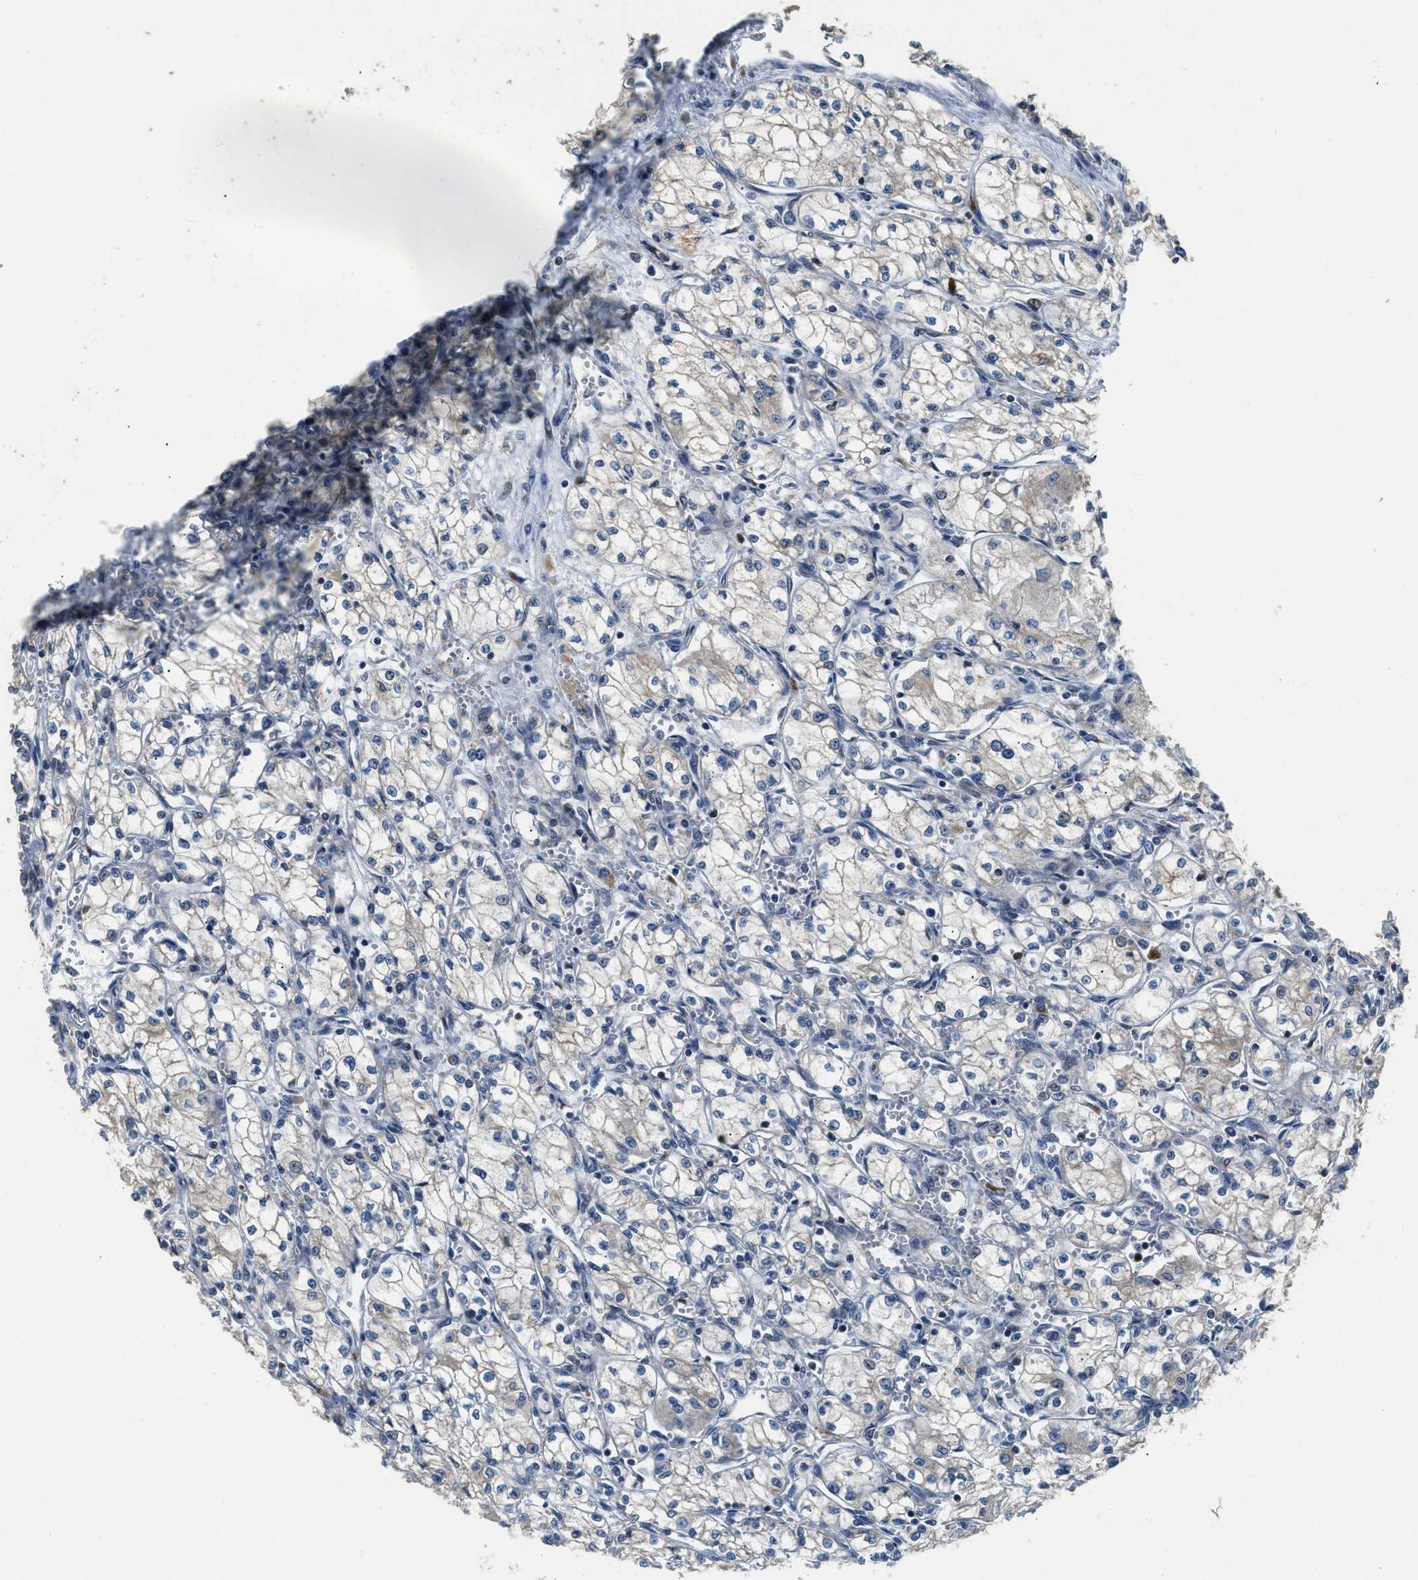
{"staining": {"intensity": "negative", "quantity": "none", "location": "none"}, "tissue": "renal cancer", "cell_type": "Tumor cells", "image_type": "cancer", "snomed": [{"axis": "morphology", "description": "Normal tissue, NOS"}, {"axis": "morphology", "description": "Adenocarcinoma, NOS"}, {"axis": "topography", "description": "Kidney"}], "caption": "A histopathology image of renal cancer (adenocarcinoma) stained for a protein displays no brown staining in tumor cells.", "gene": "FUT8", "patient": {"sex": "male", "age": 59}}